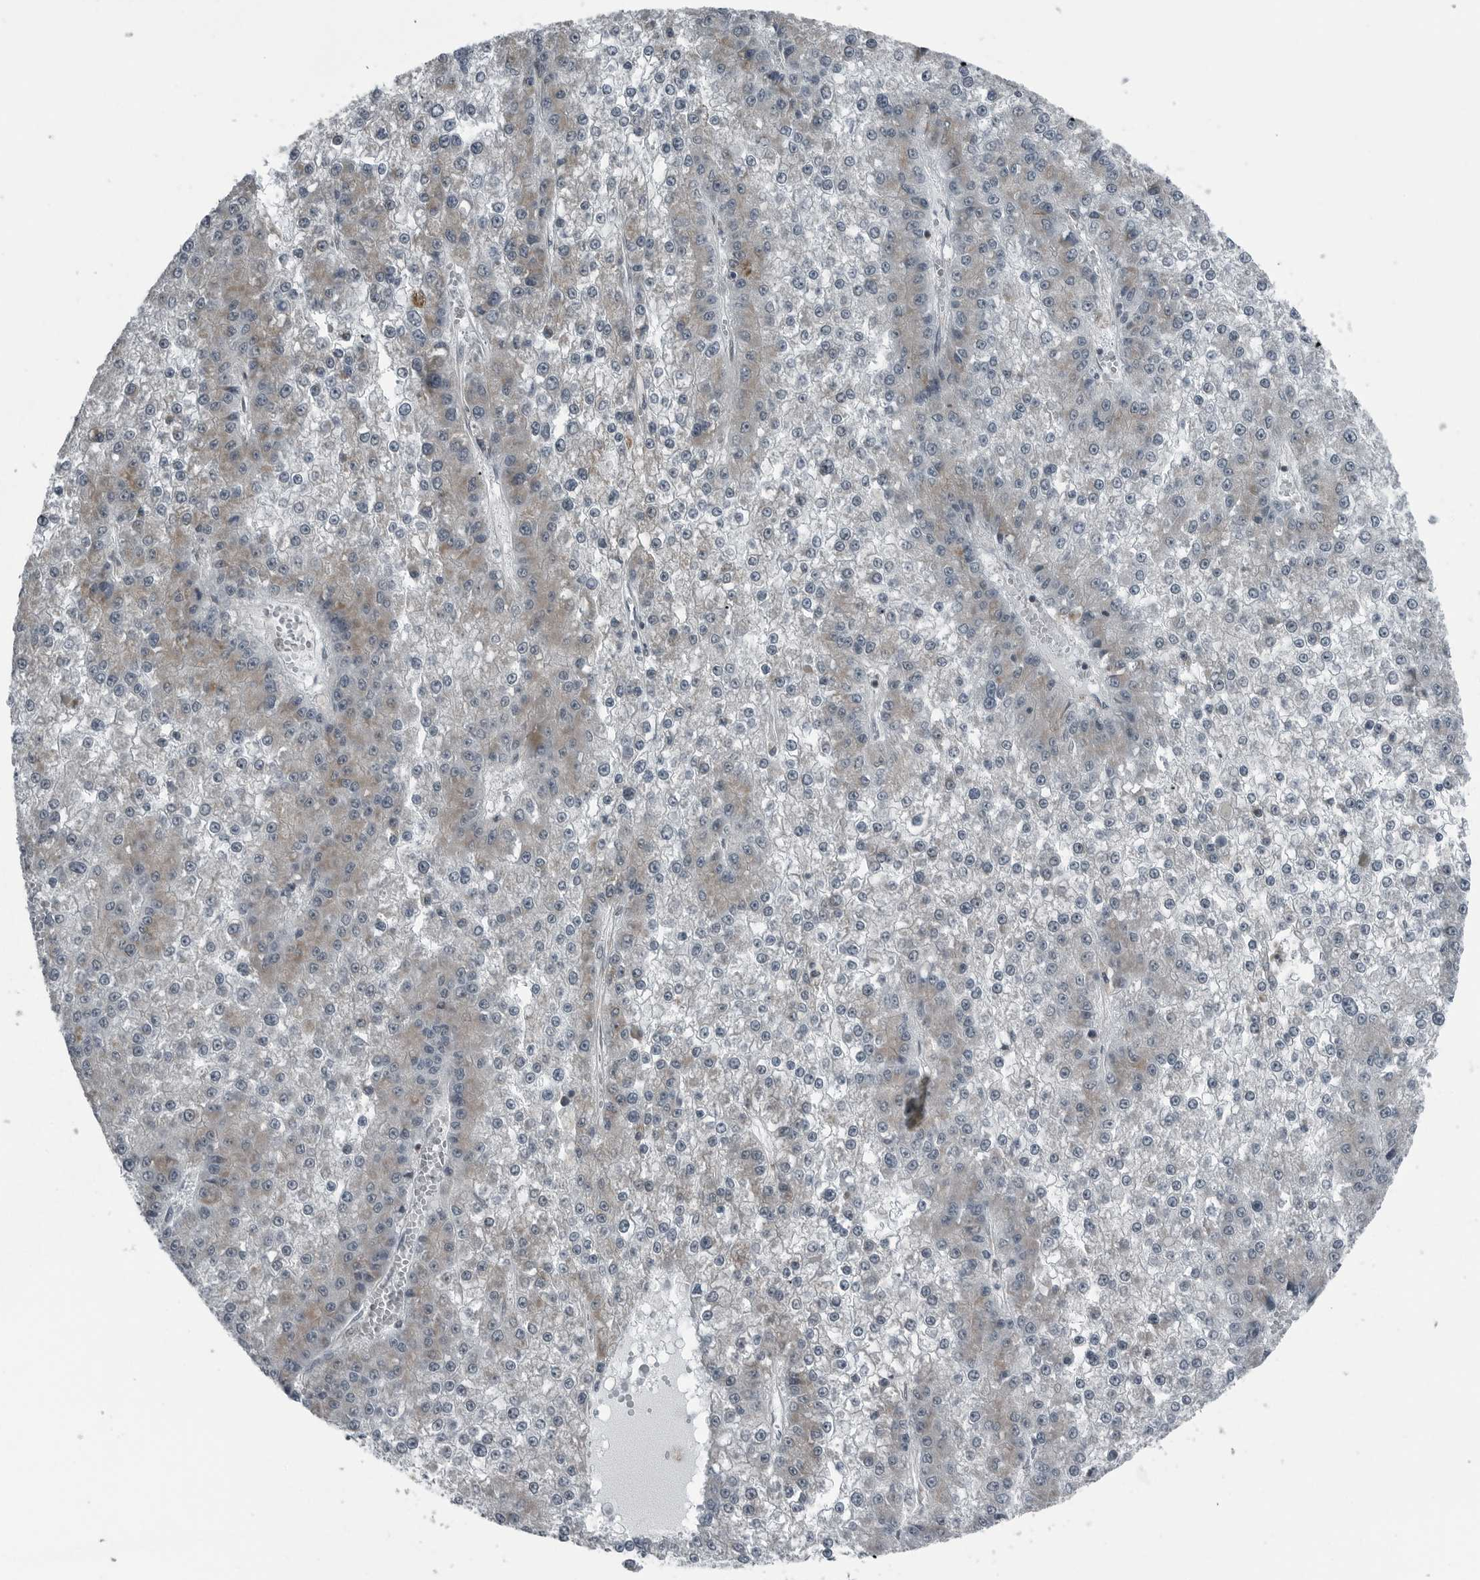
{"staining": {"intensity": "weak", "quantity": "<25%", "location": "cytoplasmic/membranous"}, "tissue": "liver cancer", "cell_type": "Tumor cells", "image_type": "cancer", "snomed": [{"axis": "morphology", "description": "Carcinoma, Hepatocellular, NOS"}, {"axis": "topography", "description": "Liver"}], "caption": "Histopathology image shows no protein expression in tumor cells of liver cancer tissue.", "gene": "GAK", "patient": {"sex": "female", "age": 73}}